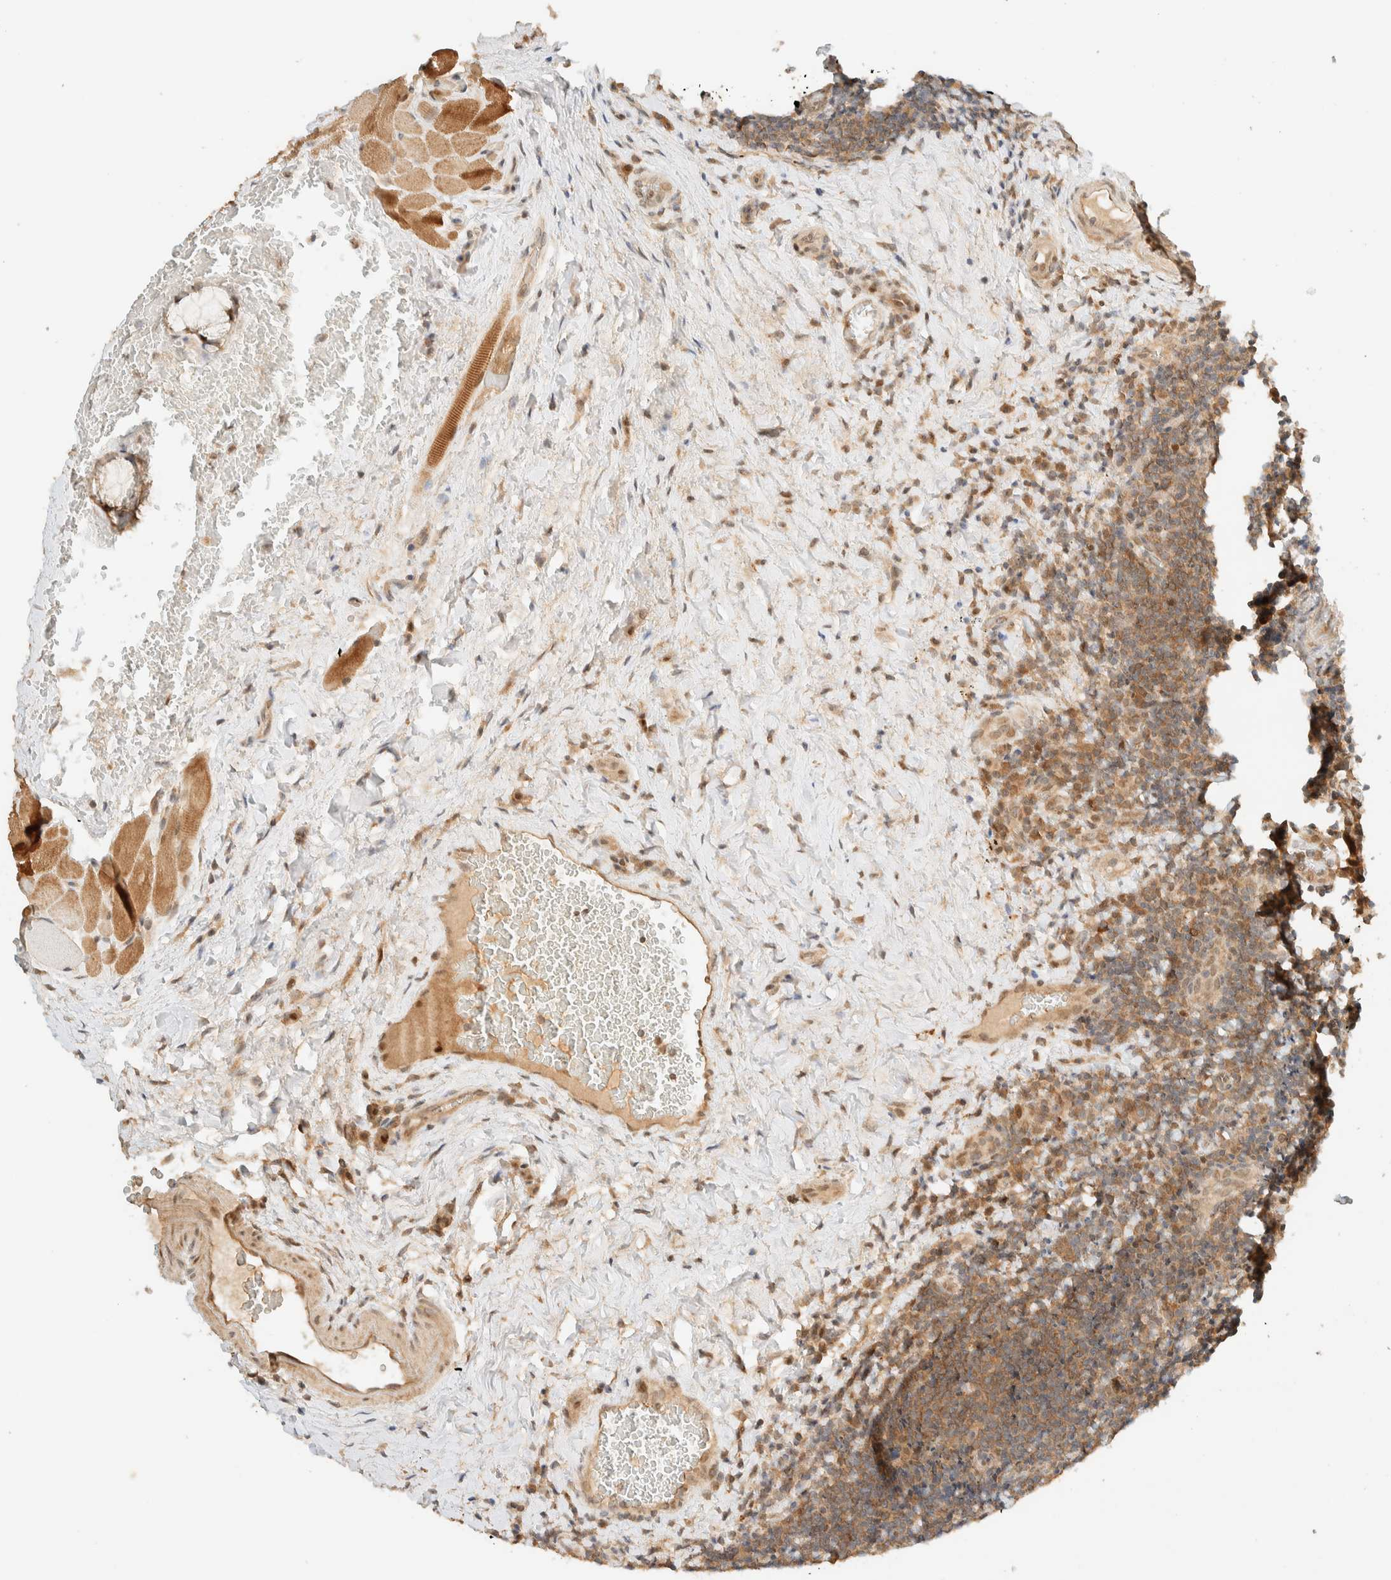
{"staining": {"intensity": "moderate", "quantity": ">75%", "location": "cytoplasmic/membranous"}, "tissue": "lymphoma", "cell_type": "Tumor cells", "image_type": "cancer", "snomed": [{"axis": "morphology", "description": "Malignant lymphoma, non-Hodgkin's type, High grade"}, {"axis": "topography", "description": "Tonsil"}], "caption": "This is a histology image of IHC staining of malignant lymphoma, non-Hodgkin's type (high-grade), which shows moderate expression in the cytoplasmic/membranous of tumor cells.", "gene": "ZBTB34", "patient": {"sex": "female", "age": 36}}